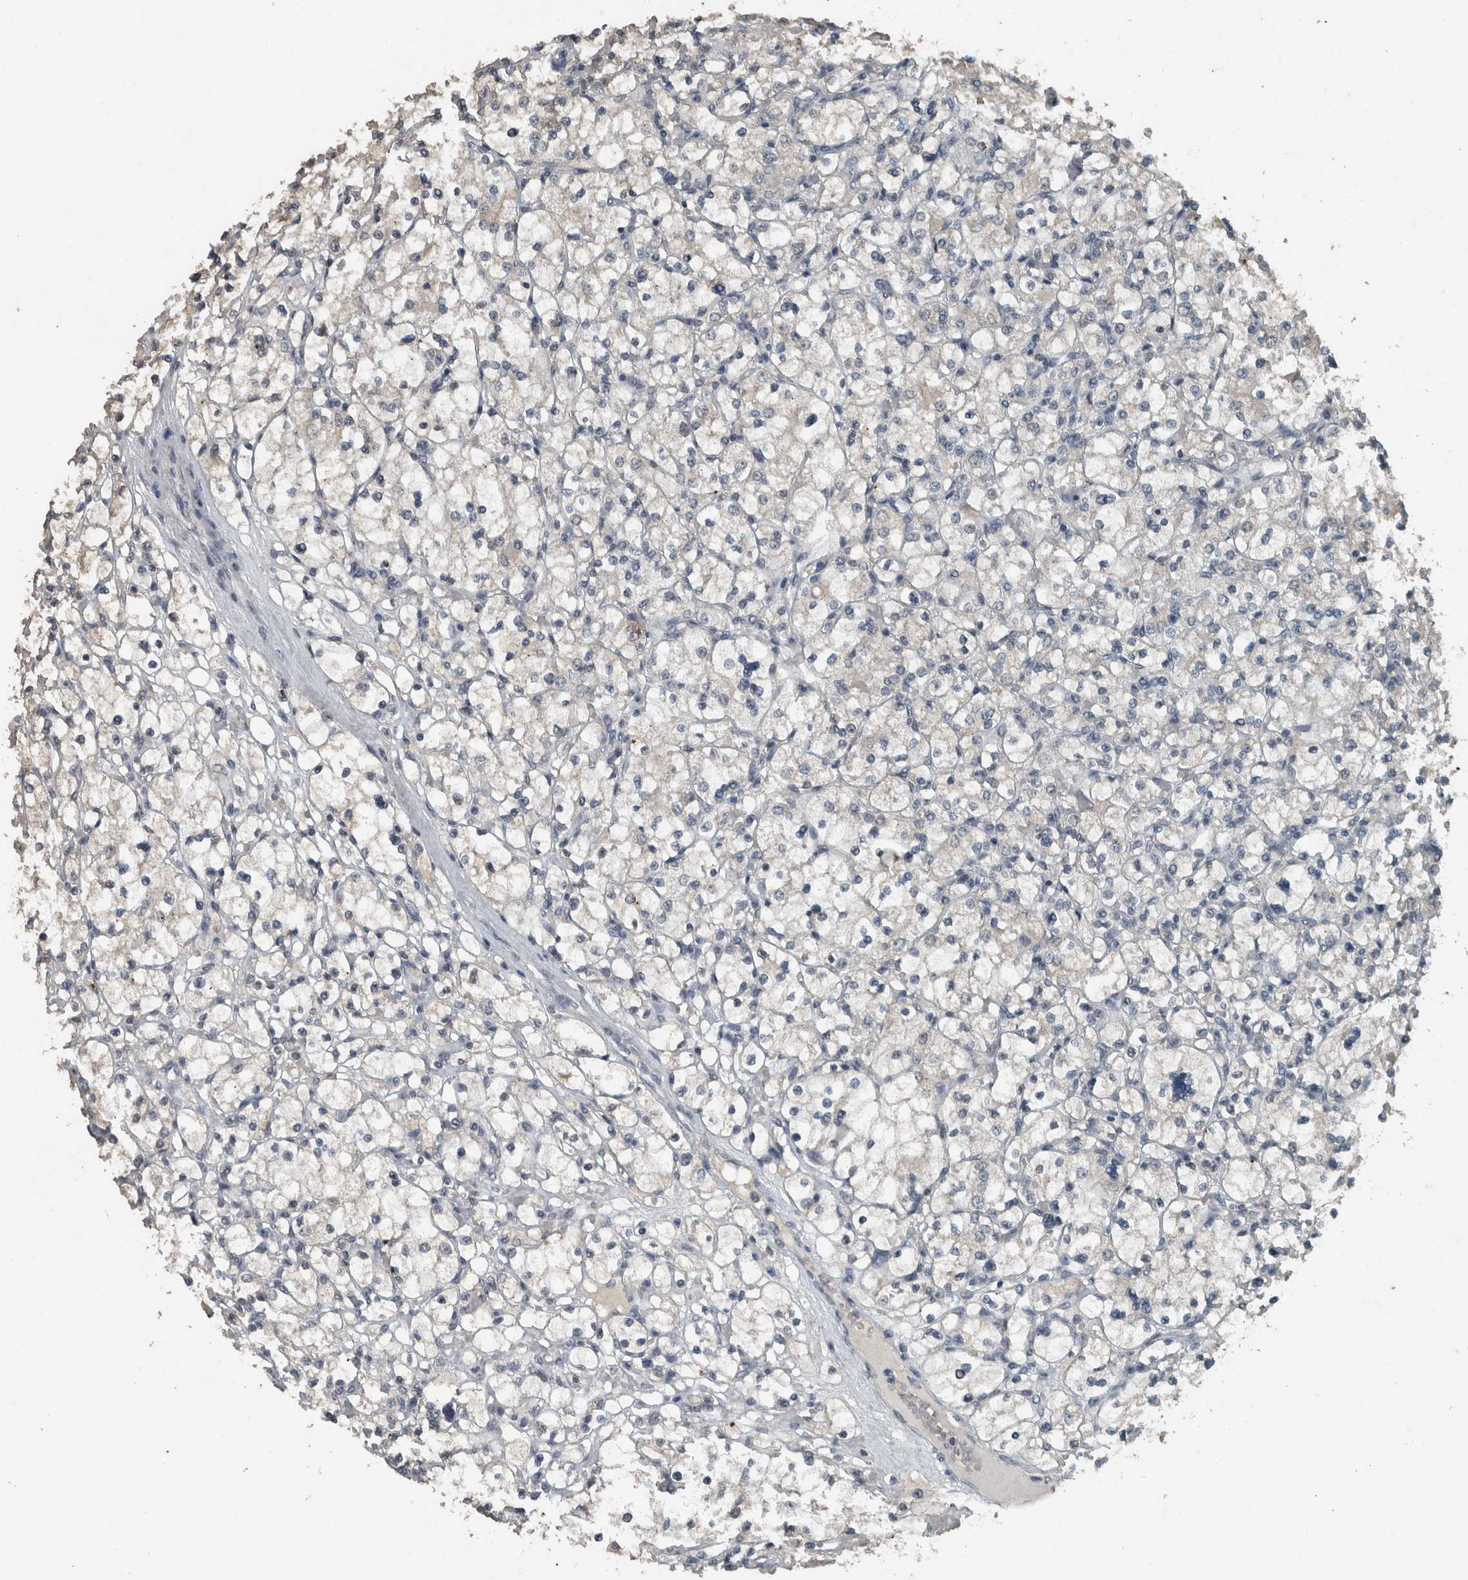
{"staining": {"intensity": "negative", "quantity": "none", "location": "none"}, "tissue": "renal cancer", "cell_type": "Tumor cells", "image_type": "cancer", "snomed": [{"axis": "morphology", "description": "Adenocarcinoma, NOS"}, {"axis": "topography", "description": "Kidney"}], "caption": "This is an immunohistochemistry histopathology image of human renal cancer (adenocarcinoma). There is no expression in tumor cells.", "gene": "ZNF24", "patient": {"sex": "female", "age": 83}}